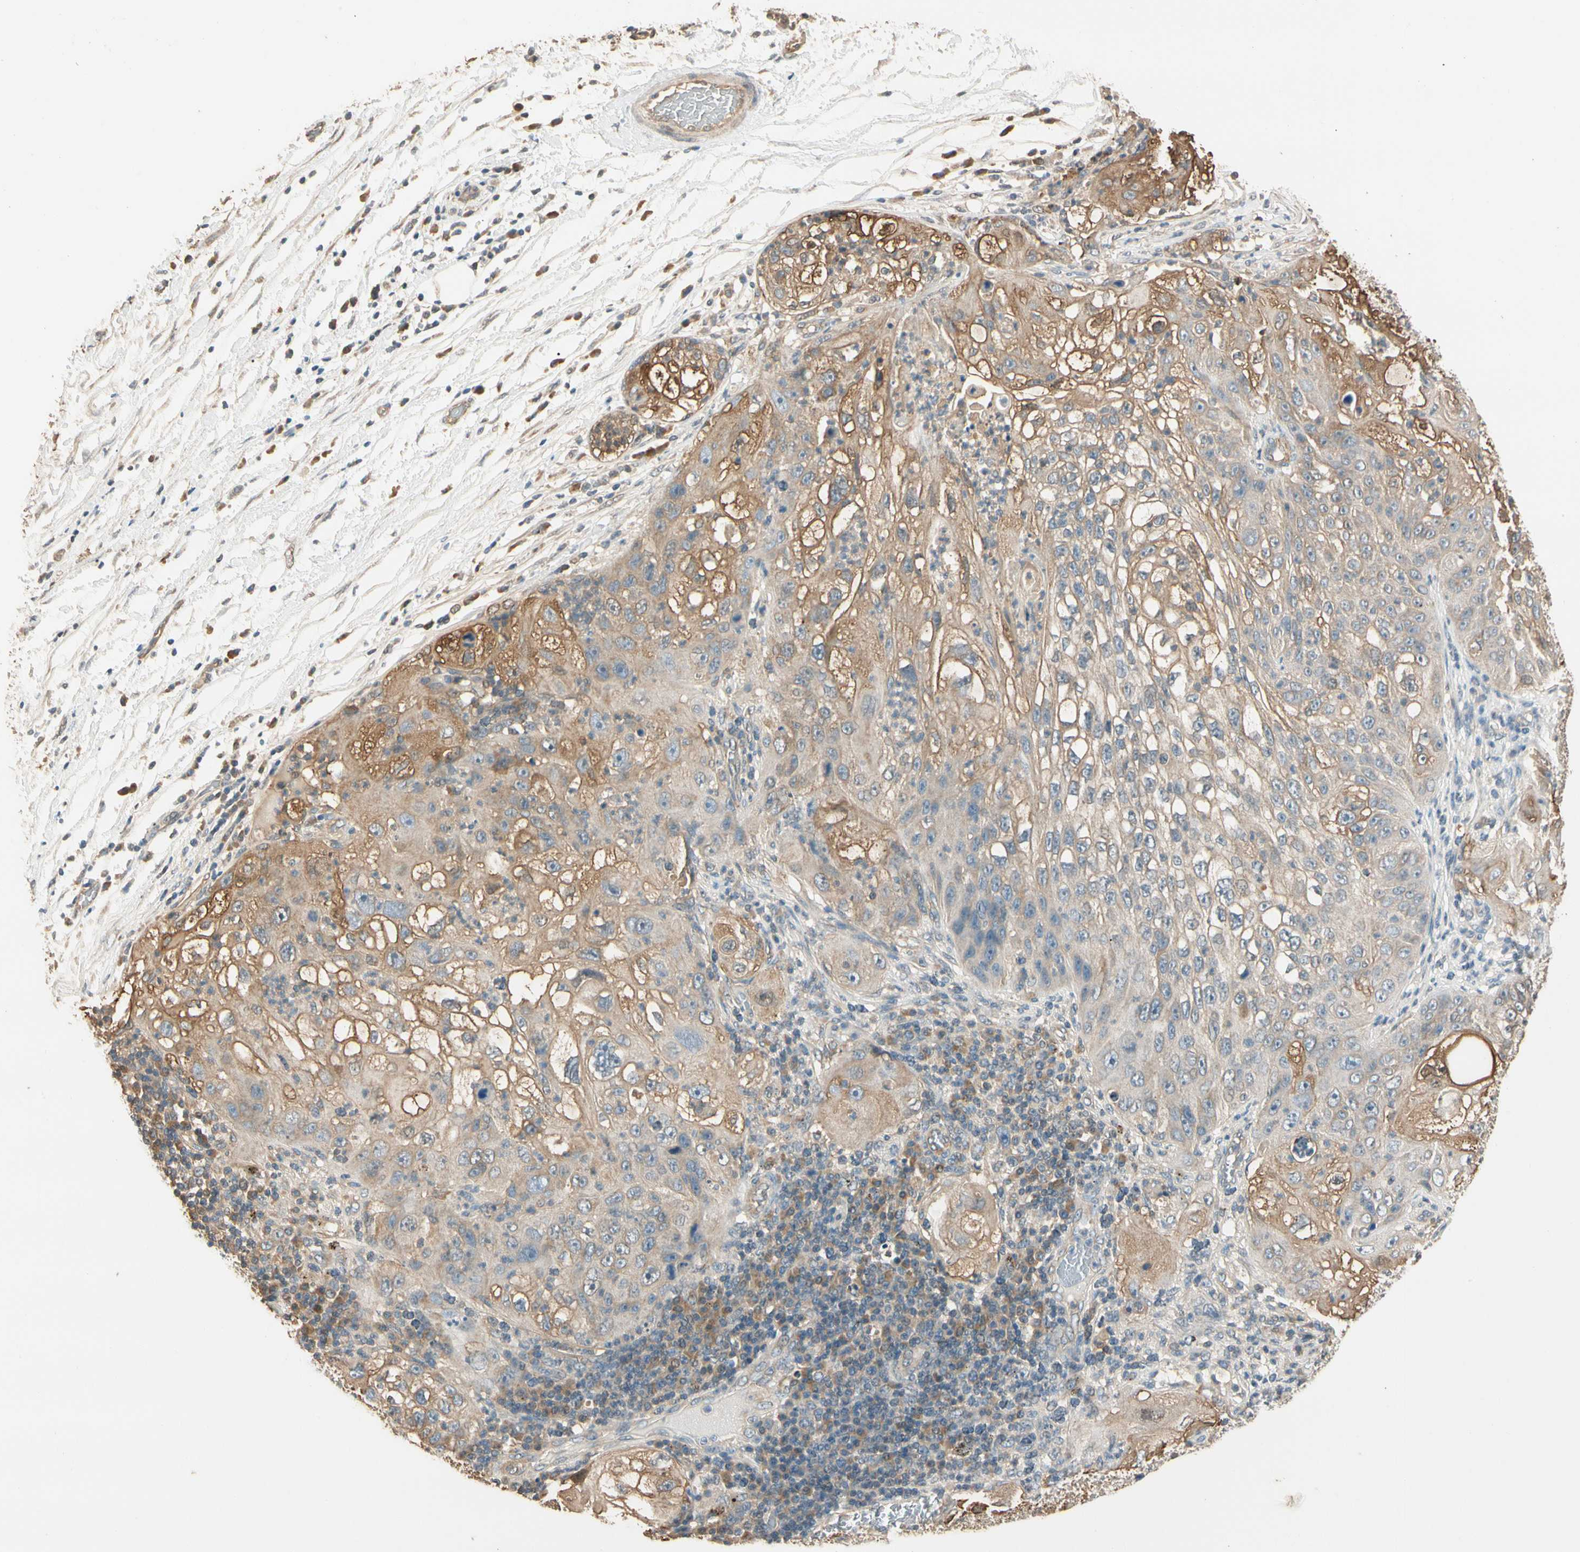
{"staining": {"intensity": "moderate", "quantity": "25%-75%", "location": "cytoplasmic/membranous"}, "tissue": "lung cancer", "cell_type": "Tumor cells", "image_type": "cancer", "snomed": [{"axis": "morphology", "description": "Inflammation, NOS"}, {"axis": "morphology", "description": "Squamous cell carcinoma, NOS"}, {"axis": "topography", "description": "Lymph node"}, {"axis": "topography", "description": "Soft tissue"}, {"axis": "topography", "description": "Lung"}], "caption": "The photomicrograph reveals immunohistochemical staining of lung squamous cell carcinoma. There is moderate cytoplasmic/membranous expression is identified in about 25%-75% of tumor cells.", "gene": "CDH6", "patient": {"sex": "male", "age": 66}}